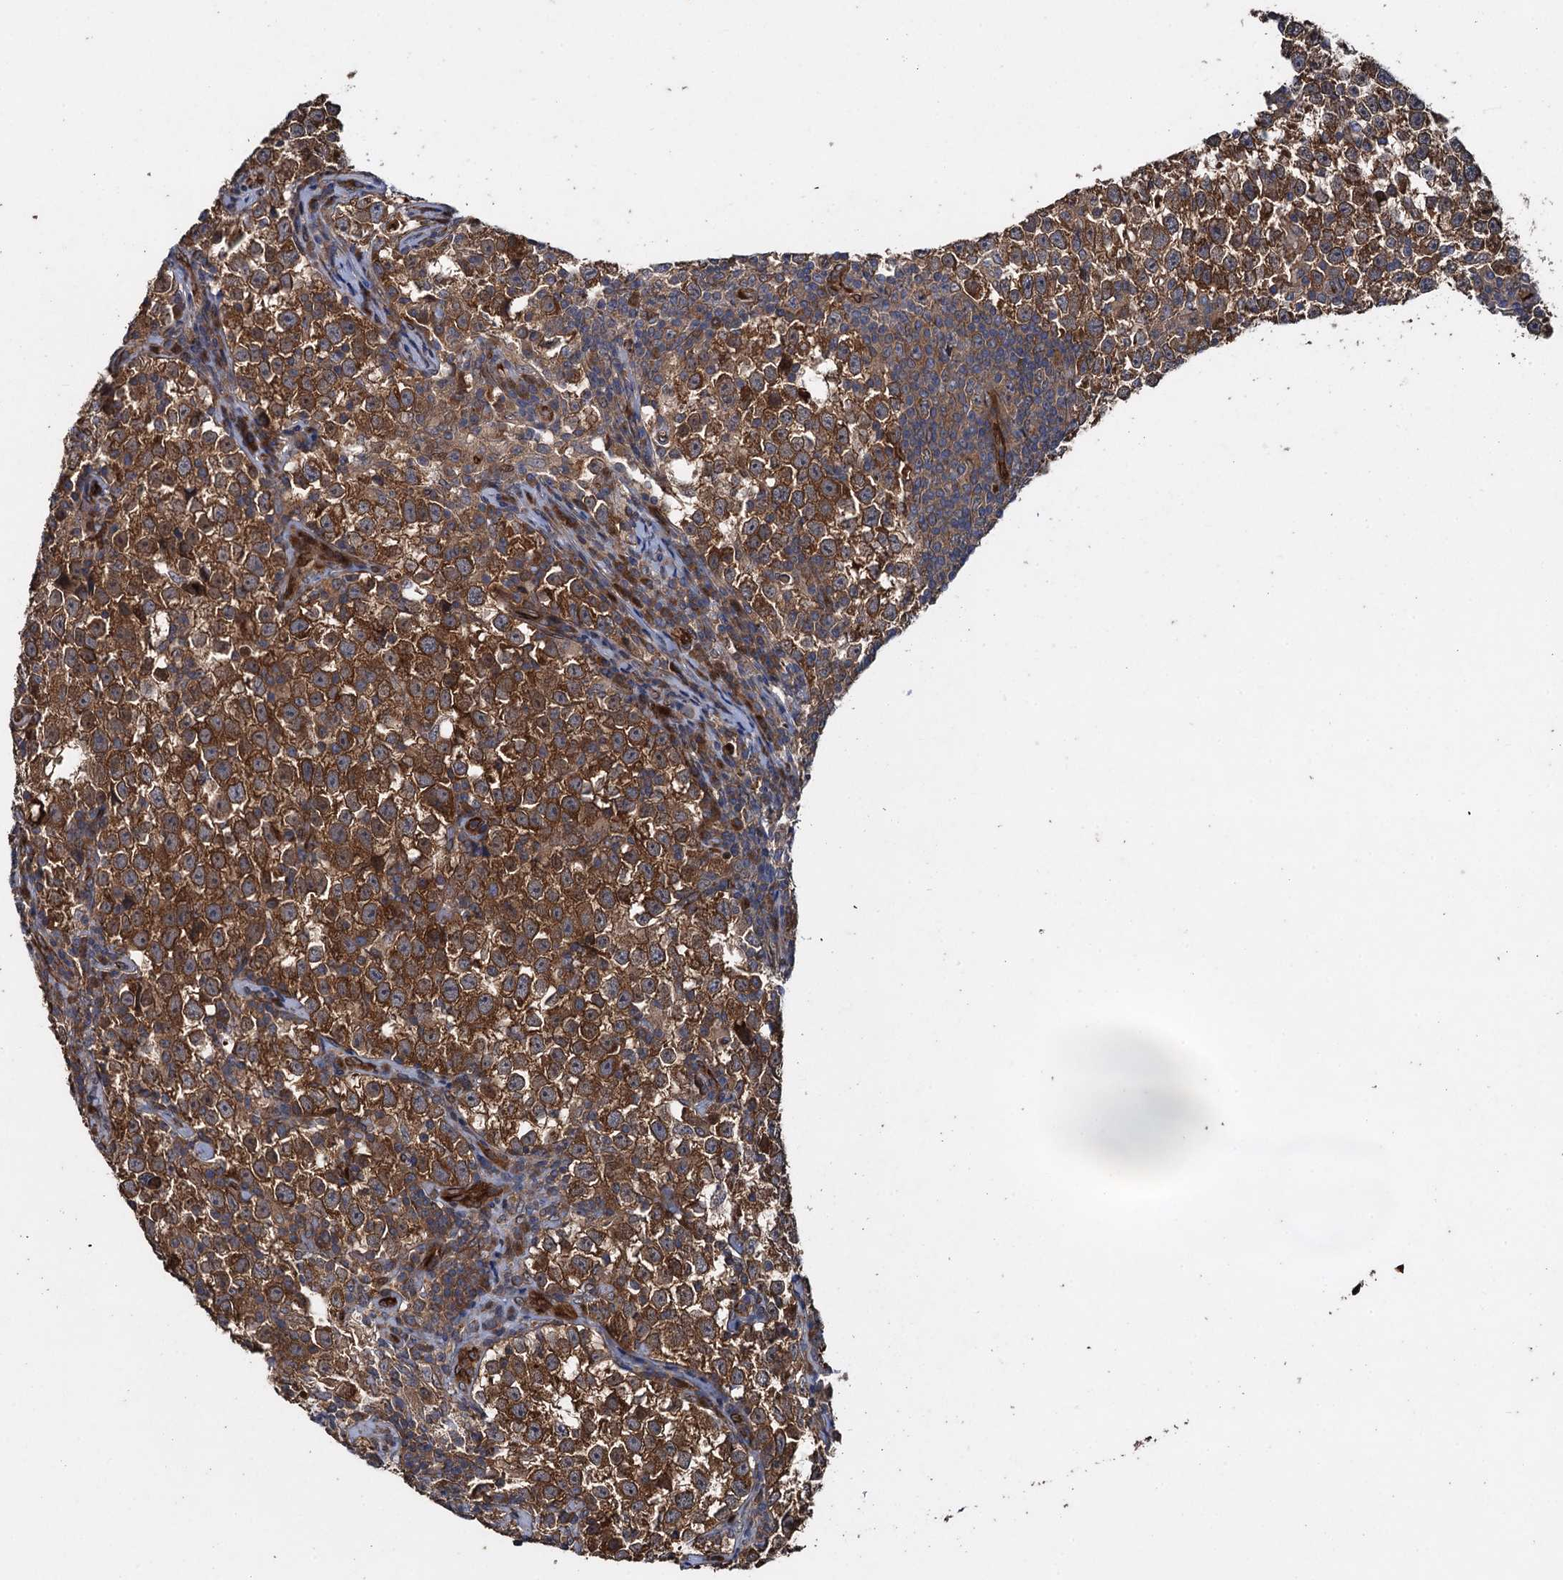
{"staining": {"intensity": "strong", "quantity": ">75%", "location": "cytoplasmic/membranous"}, "tissue": "testis cancer", "cell_type": "Tumor cells", "image_type": "cancer", "snomed": [{"axis": "morphology", "description": "Normal tissue, NOS"}, {"axis": "morphology", "description": "Seminoma, NOS"}, {"axis": "topography", "description": "Testis"}], "caption": "IHC photomicrograph of neoplastic tissue: human testis seminoma stained using IHC reveals high levels of strong protein expression localized specifically in the cytoplasmic/membranous of tumor cells, appearing as a cytoplasmic/membranous brown color.", "gene": "RHOBTB1", "patient": {"sex": "male", "age": 43}}